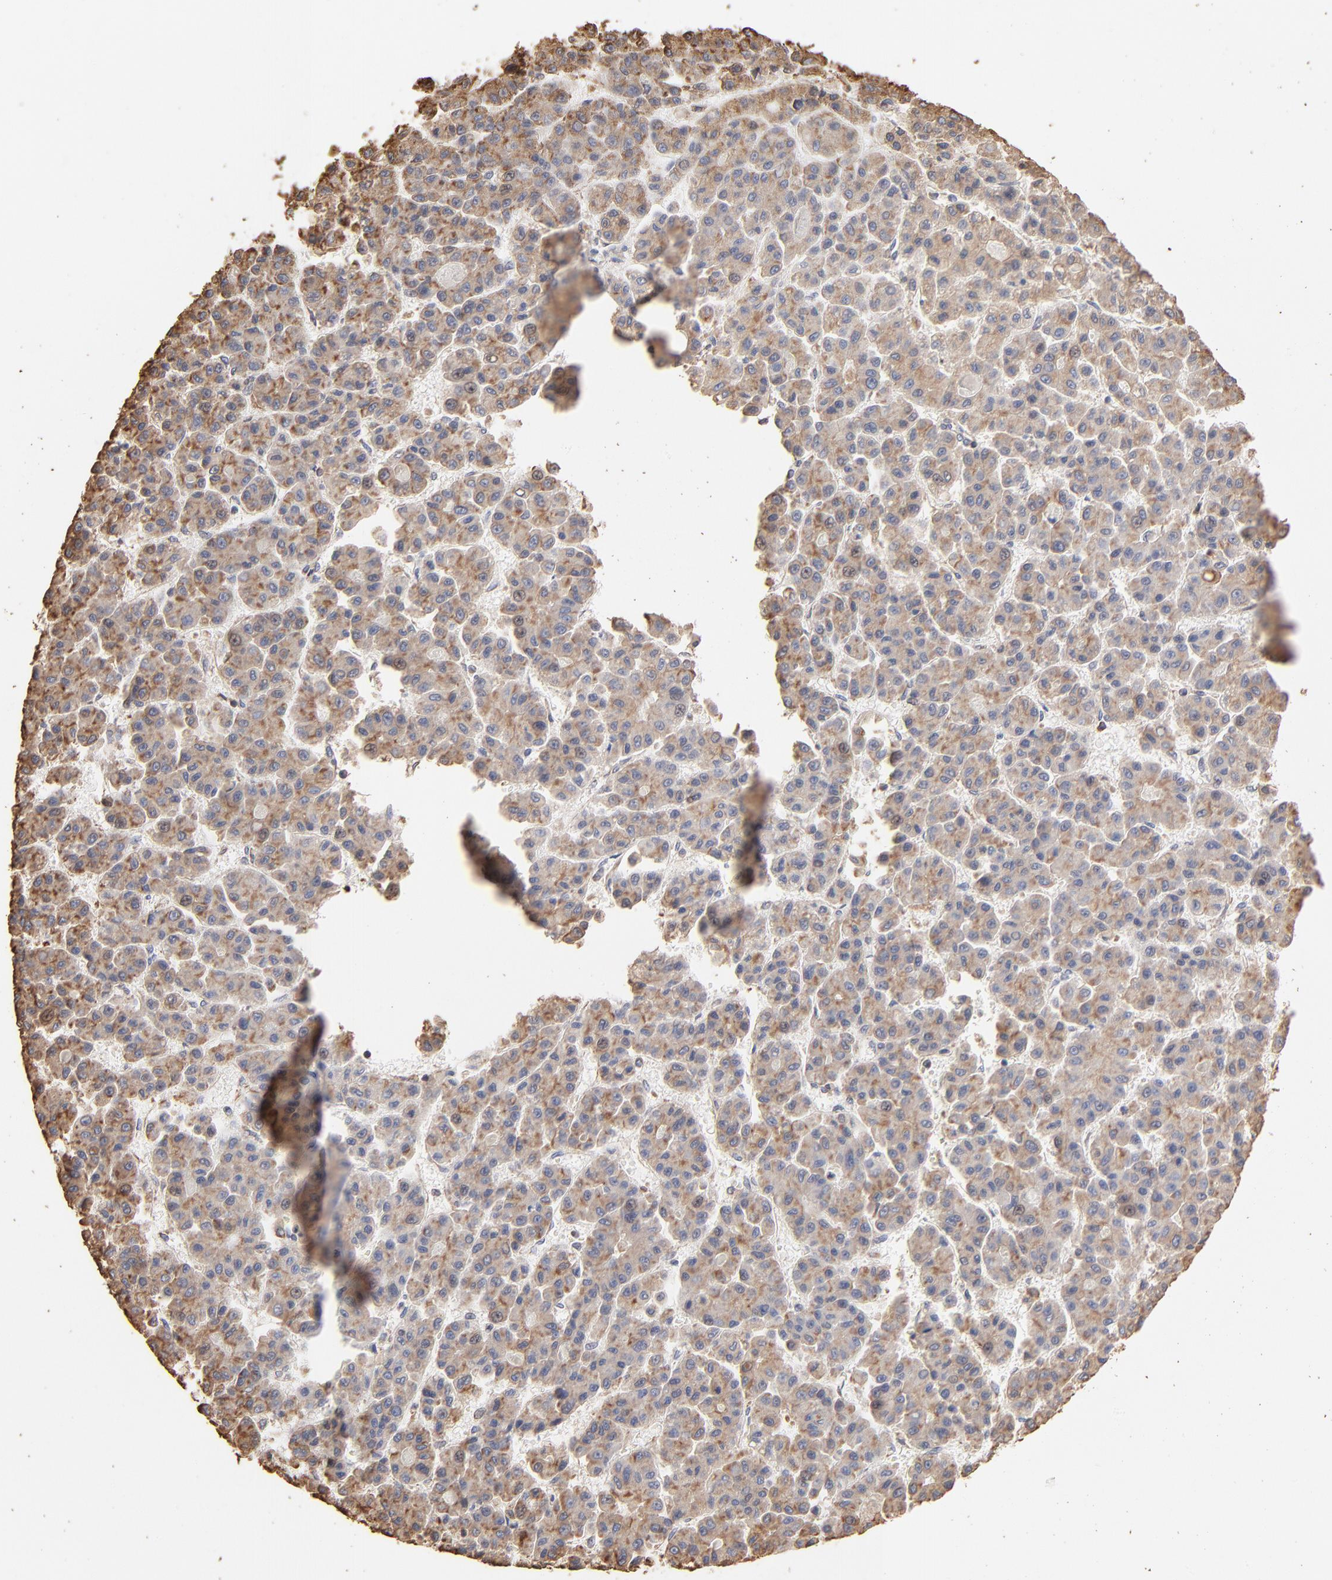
{"staining": {"intensity": "moderate", "quantity": ">75%", "location": "cytoplasmic/membranous"}, "tissue": "liver cancer", "cell_type": "Tumor cells", "image_type": "cancer", "snomed": [{"axis": "morphology", "description": "Carcinoma, Hepatocellular, NOS"}, {"axis": "topography", "description": "Liver"}], "caption": "Immunohistochemistry (IHC) of liver cancer (hepatocellular carcinoma) shows medium levels of moderate cytoplasmic/membranous expression in about >75% of tumor cells. (DAB (3,3'-diaminobenzidine) = brown stain, brightfield microscopy at high magnification).", "gene": "PDIA3", "patient": {"sex": "male", "age": 70}}